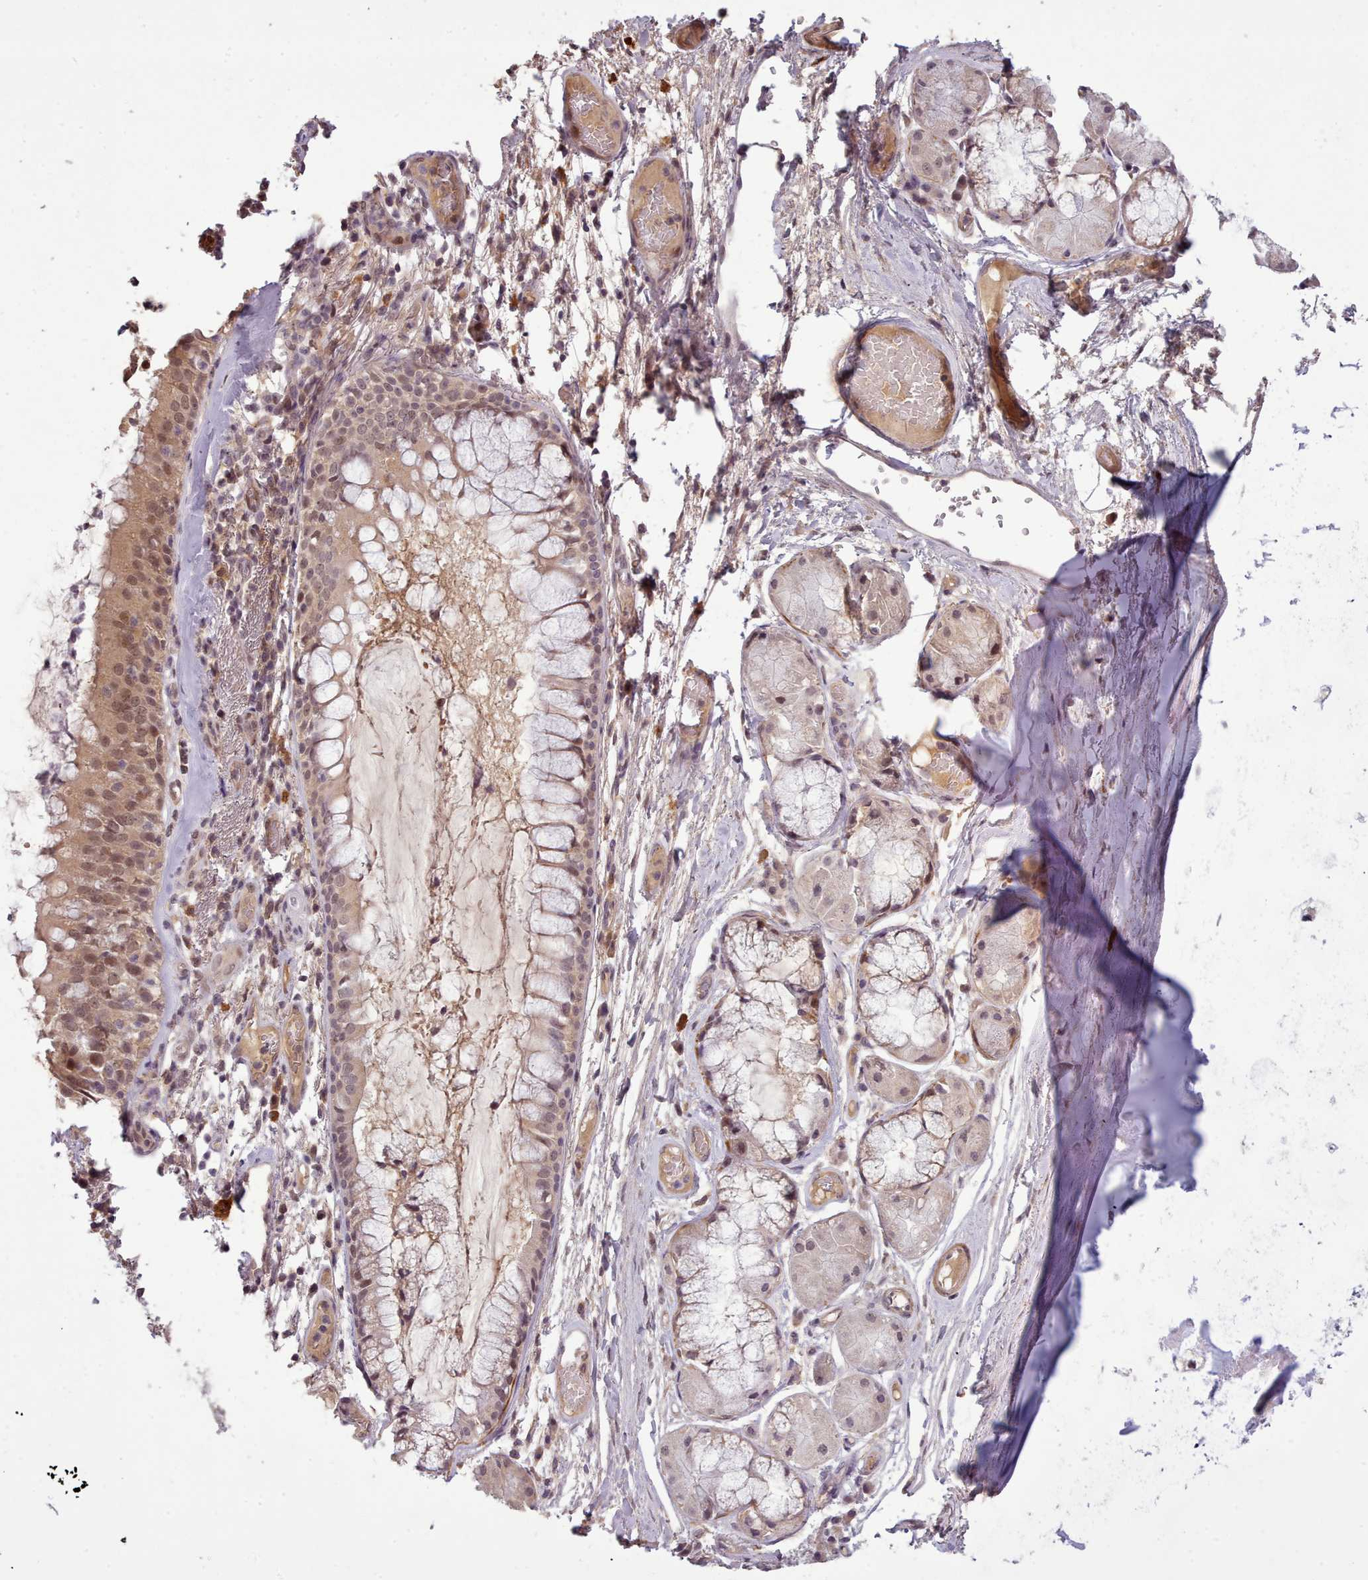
{"staining": {"intensity": "moderate", "quantity": "25%-75%", "location": "cytoplasmic/membranous,nuclear"}, "tissue": "bronchus", "cell_type": "Respiratory epithelial cells", "image_type": "normal", "snomed": [{"axis": "morphology", "description": "Normal tissue, NOS"}, {"axis": "topography", "description": "Cartilage tissue"}, {"axis": "topography", "description": "Bronchus"}], "caption": "Immunohistochemical staining of benign bronchus shows medium levels of moderate cytoplasmic/membranous,nuclear positivity in about 25%-75% of respiratory epithelial cells. (DAB (3,3'-diaminobenzidine) IHC with brightfield microscopy, high magnification).", "gene": "CDC6", "patient": {"sex": "male", "age": 63}}